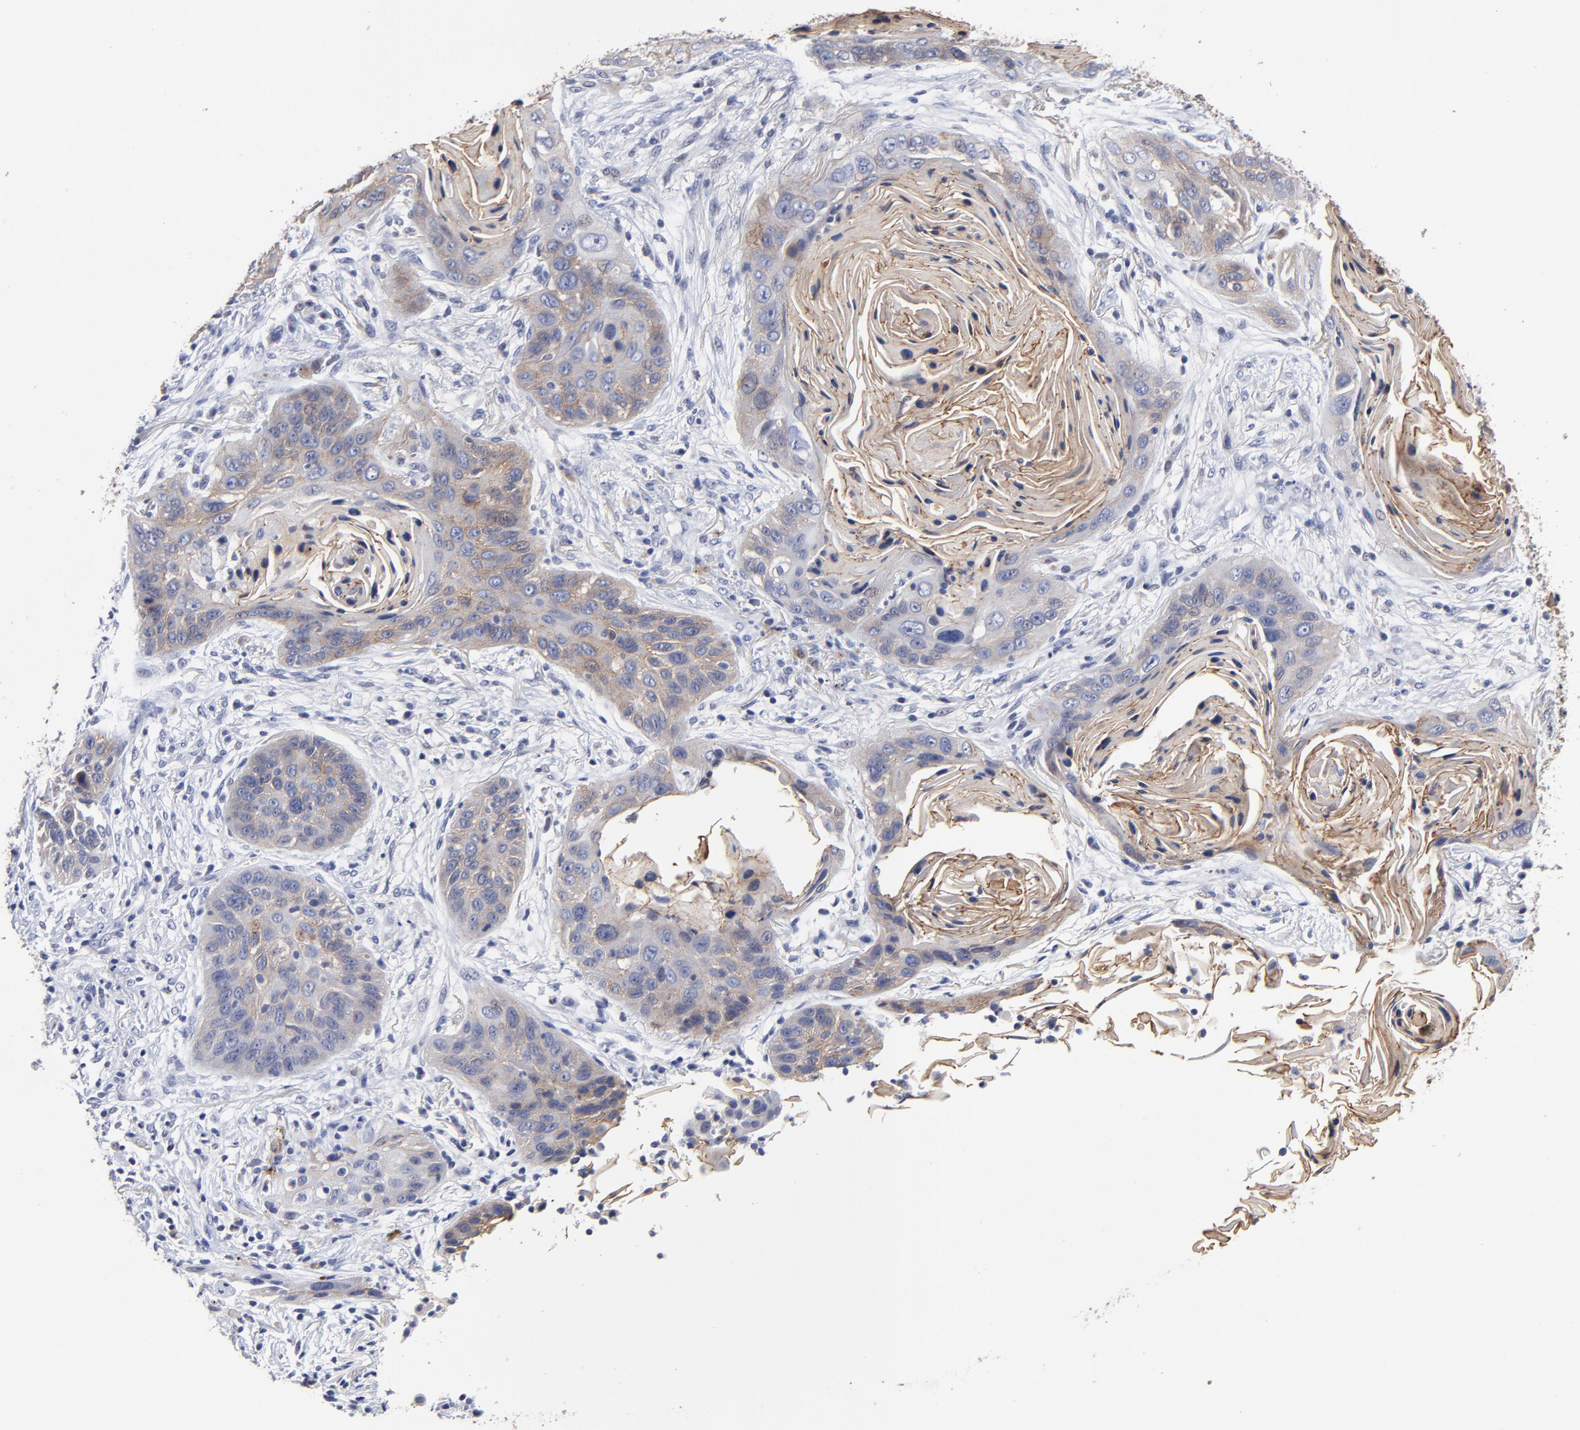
{"staining": {"intensity": "weak", "quantity": ">75%", "location": "cytoplasmic/membranous"}, "tissue": "lung cancer", "cell_type": "Tumor cells", "image_type": "cancer", "snomed": [{"axis": "morphology", "description": "Squamous cell carcinoma, NOS"}, {"axis": "topography", "description": "Lung"}], "caption": "An immunohistochemistry micrograph of tumor tissue is shown. Protein staining in brown labels weak cytoplasmic/membranous positivity in lung cancer (squamous cell carcinoma) within tumor cells.", "gene": "CXADR", "patient": {"sex": "female", "age": 67}}